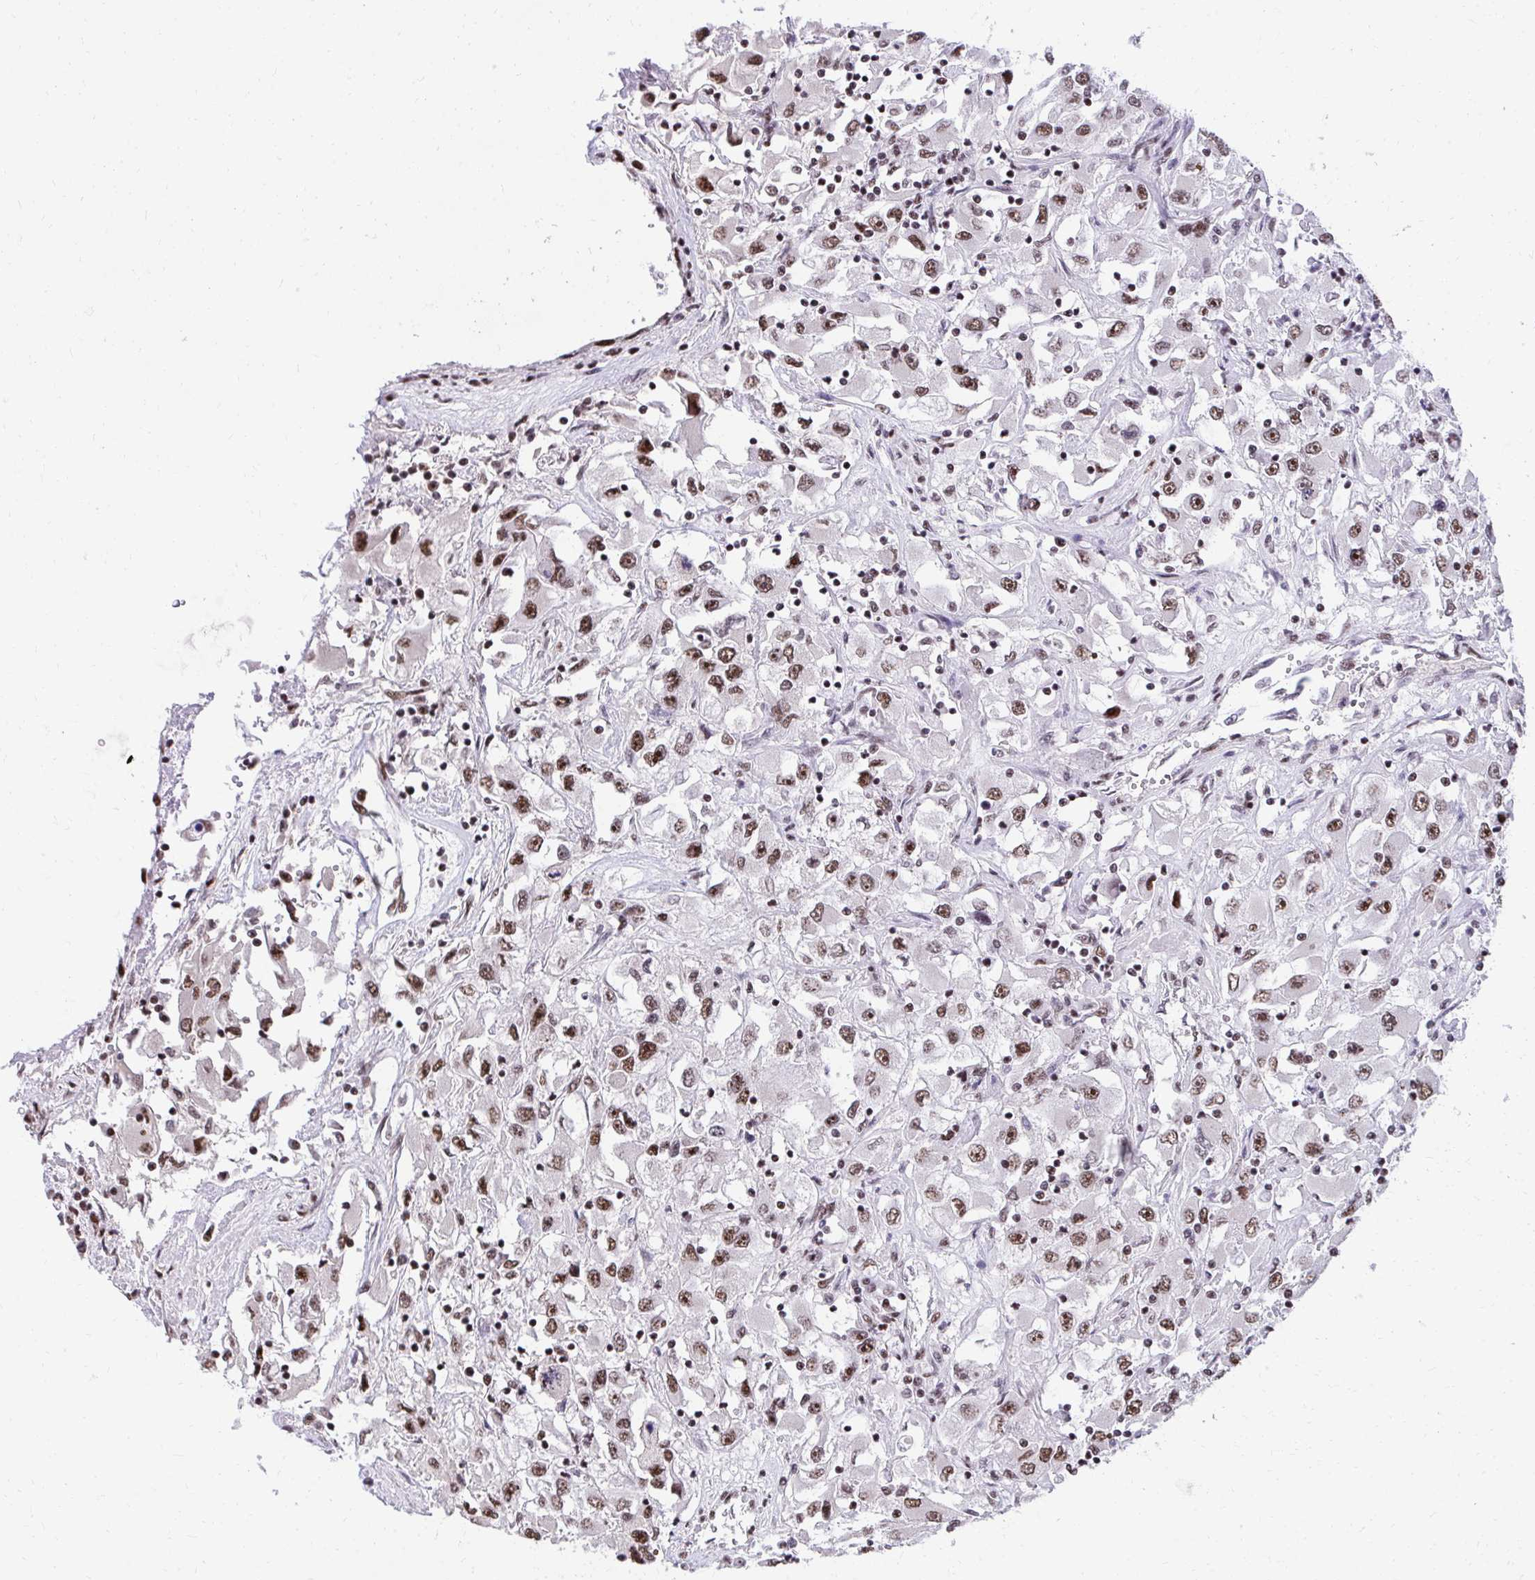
{"staining": {"intensity": "moderate", "quantity": ">75%", "location": "nuclear"}, "tissue": "renal cancer", "cell_type": "Tumor cells", "image_type": "cancer", "snomed": [{"axis": "morphology", "description": "Adenocarcinoma, NOS"}, {"axis": "topography", "description": "Kidney"}], "caption": "The photomicrograph reveals immunohistochemical staining of renal adenocarcinoma. There is moderate nuclear staining is present in about >75% of tumor cells.", "gene": "SYNE4", "patient": {"sex": "female", "age": 52}}